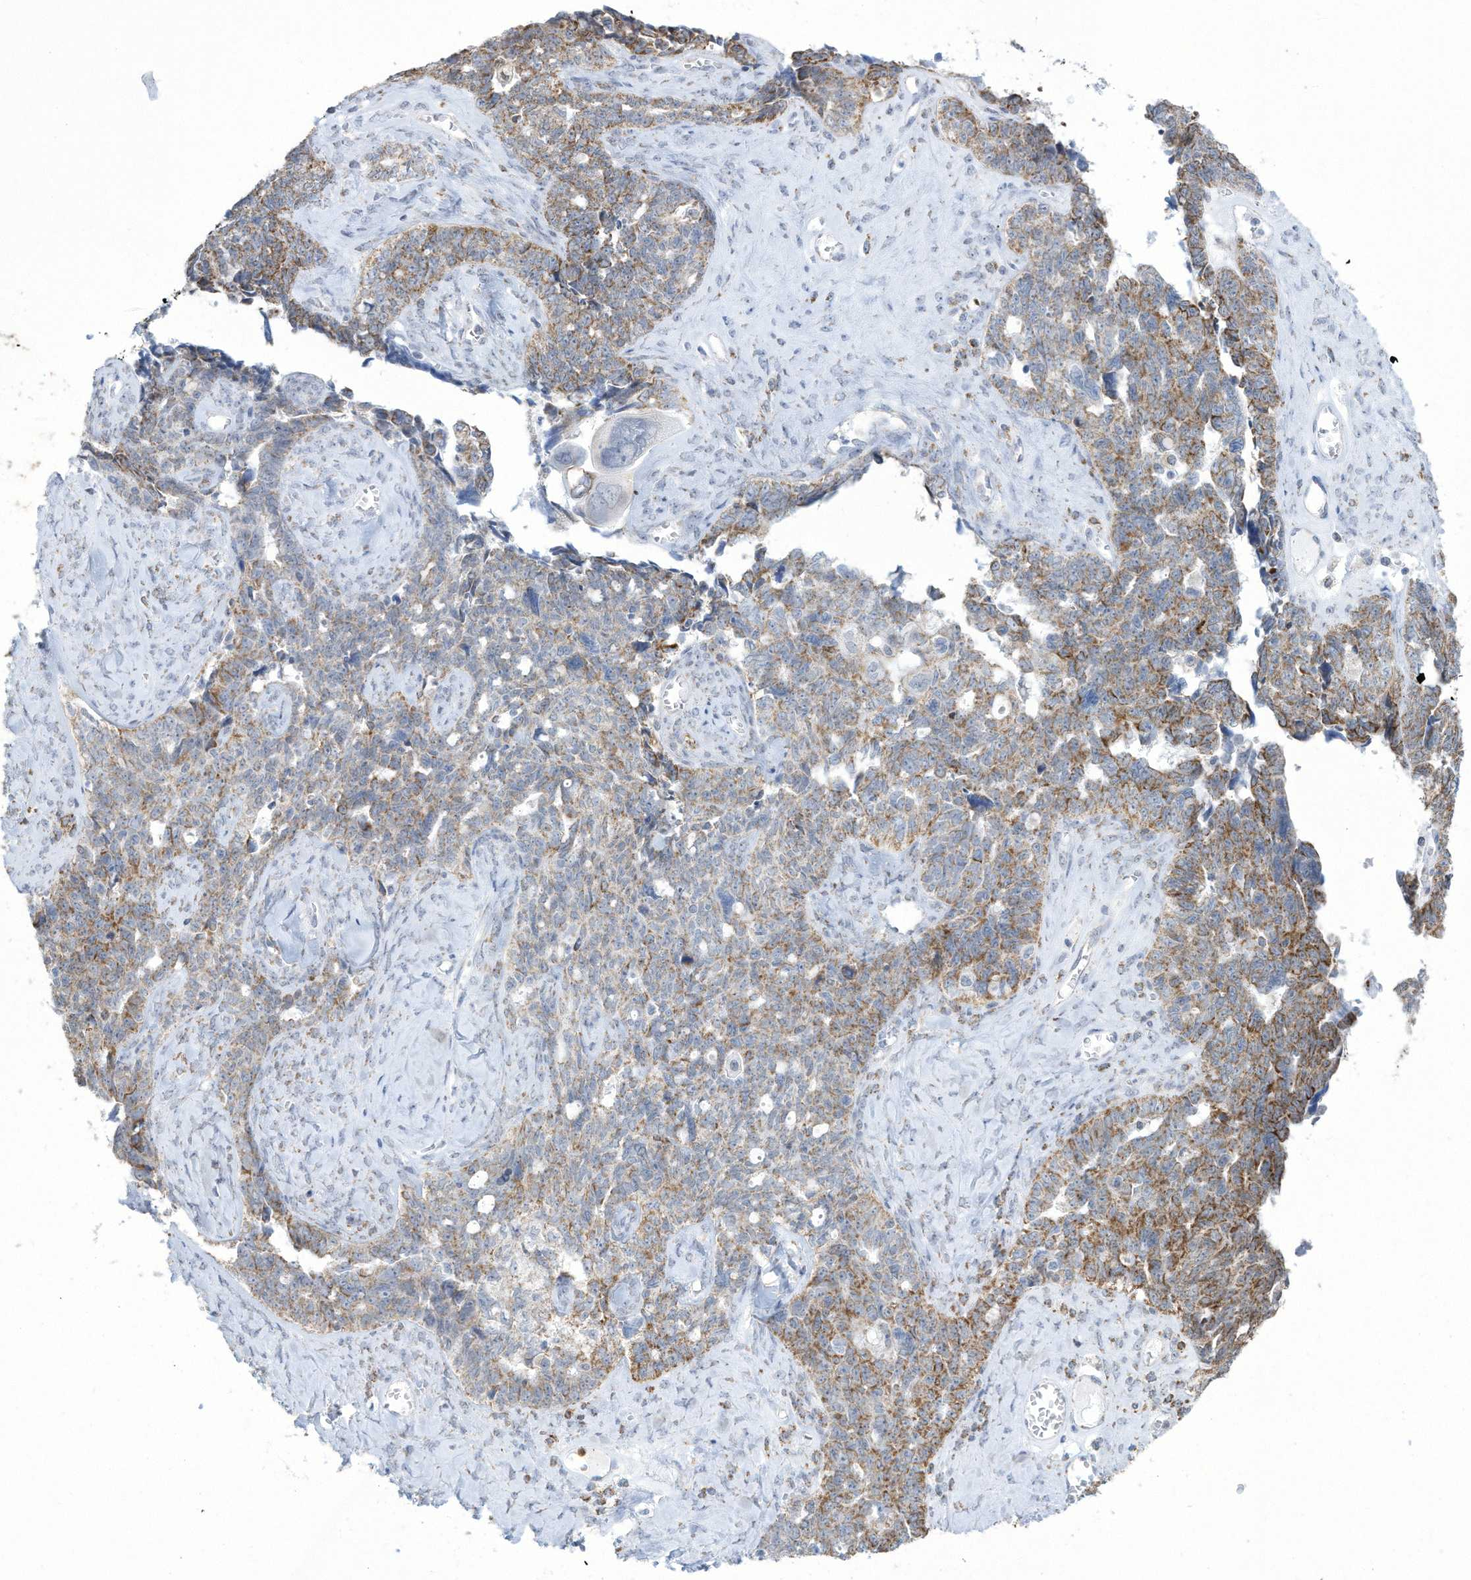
{"staining": {"intensity": "moderate", "quantity": ">75%", "location": "cytoplasmic/membranous"}, "tissue": "ovarian cancer", "cell_type": "Tumor cells", "image_type": "cancer", "snomed": [{"axis": "morphology", "description": "Cystadenocarcinoma, serous, NOS"}, {"axis": "topography", "description": "Ovary"}], "caption": "IHC photomicrograph of neoplastic tissue: serous cystadenocarcinoma (ovarian) stained using IHC displays medium levels of moderate protein expression localized specifically in the cytoplasmic/membranous of tumor cells, appearing as a cytoplasmic/membranous brown color.", "gene": "ALDH6A1", "patient": {"sex": "female", "age": 79}}